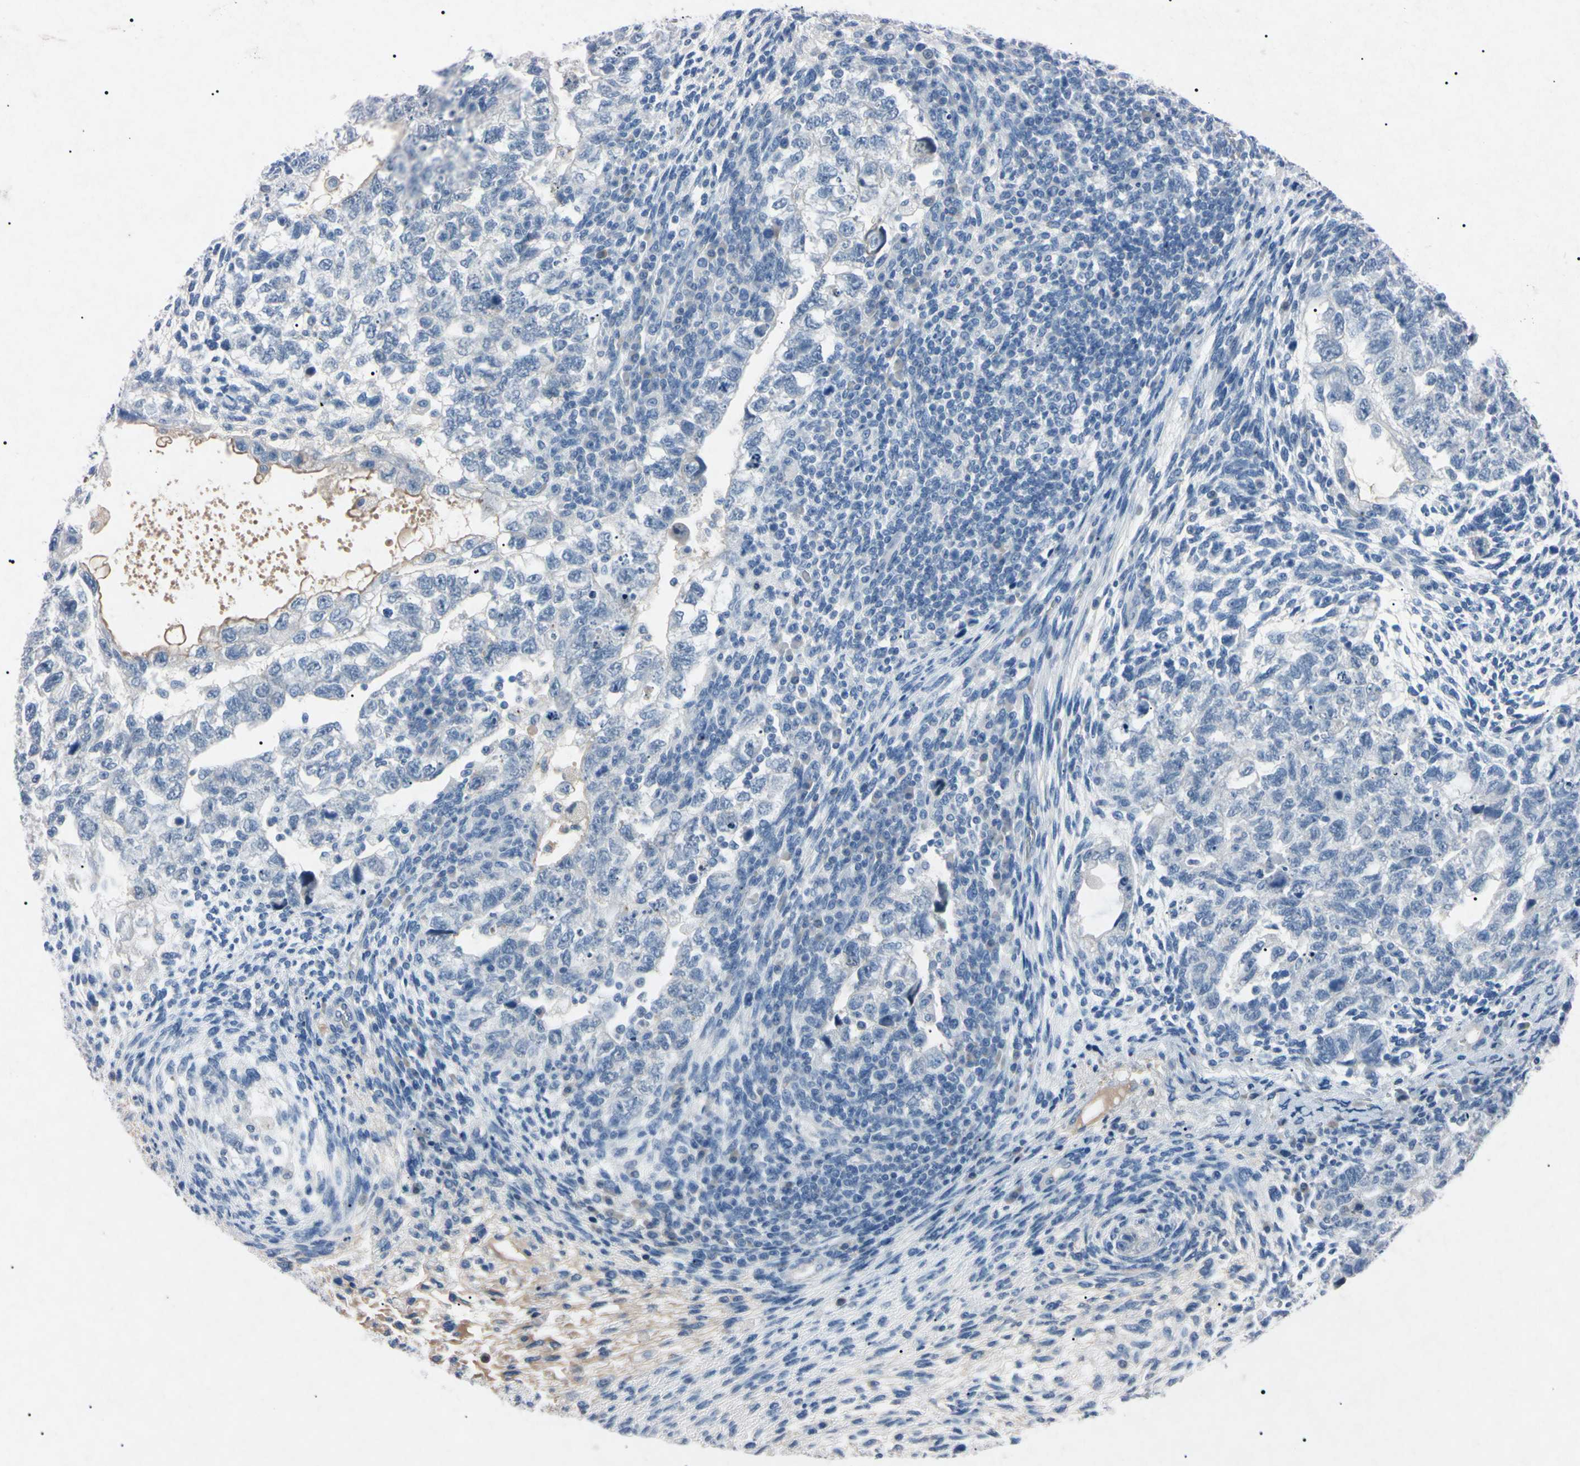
{"staining": {"intensity": "negative", "quantity": "none", "location": "none"}, "tissue": "testis cancer", "cell_type": "Tumor cells", "image_type": "cancer", "snomed": [{"axis": "morphology", "description": "Normal tissue, NOS"}, {"axis": "morphology", "description": "Carcinoma, Embryonal, NOS"}, {"axis": "topography", "description": "Testis"}], "caption": "There is no significant expression in tumor cells of testis cancer. (DAB IHC with hematoxylin counter stain).", "gene": "ELN", "patient": {"sex": "male", "age": 36}}